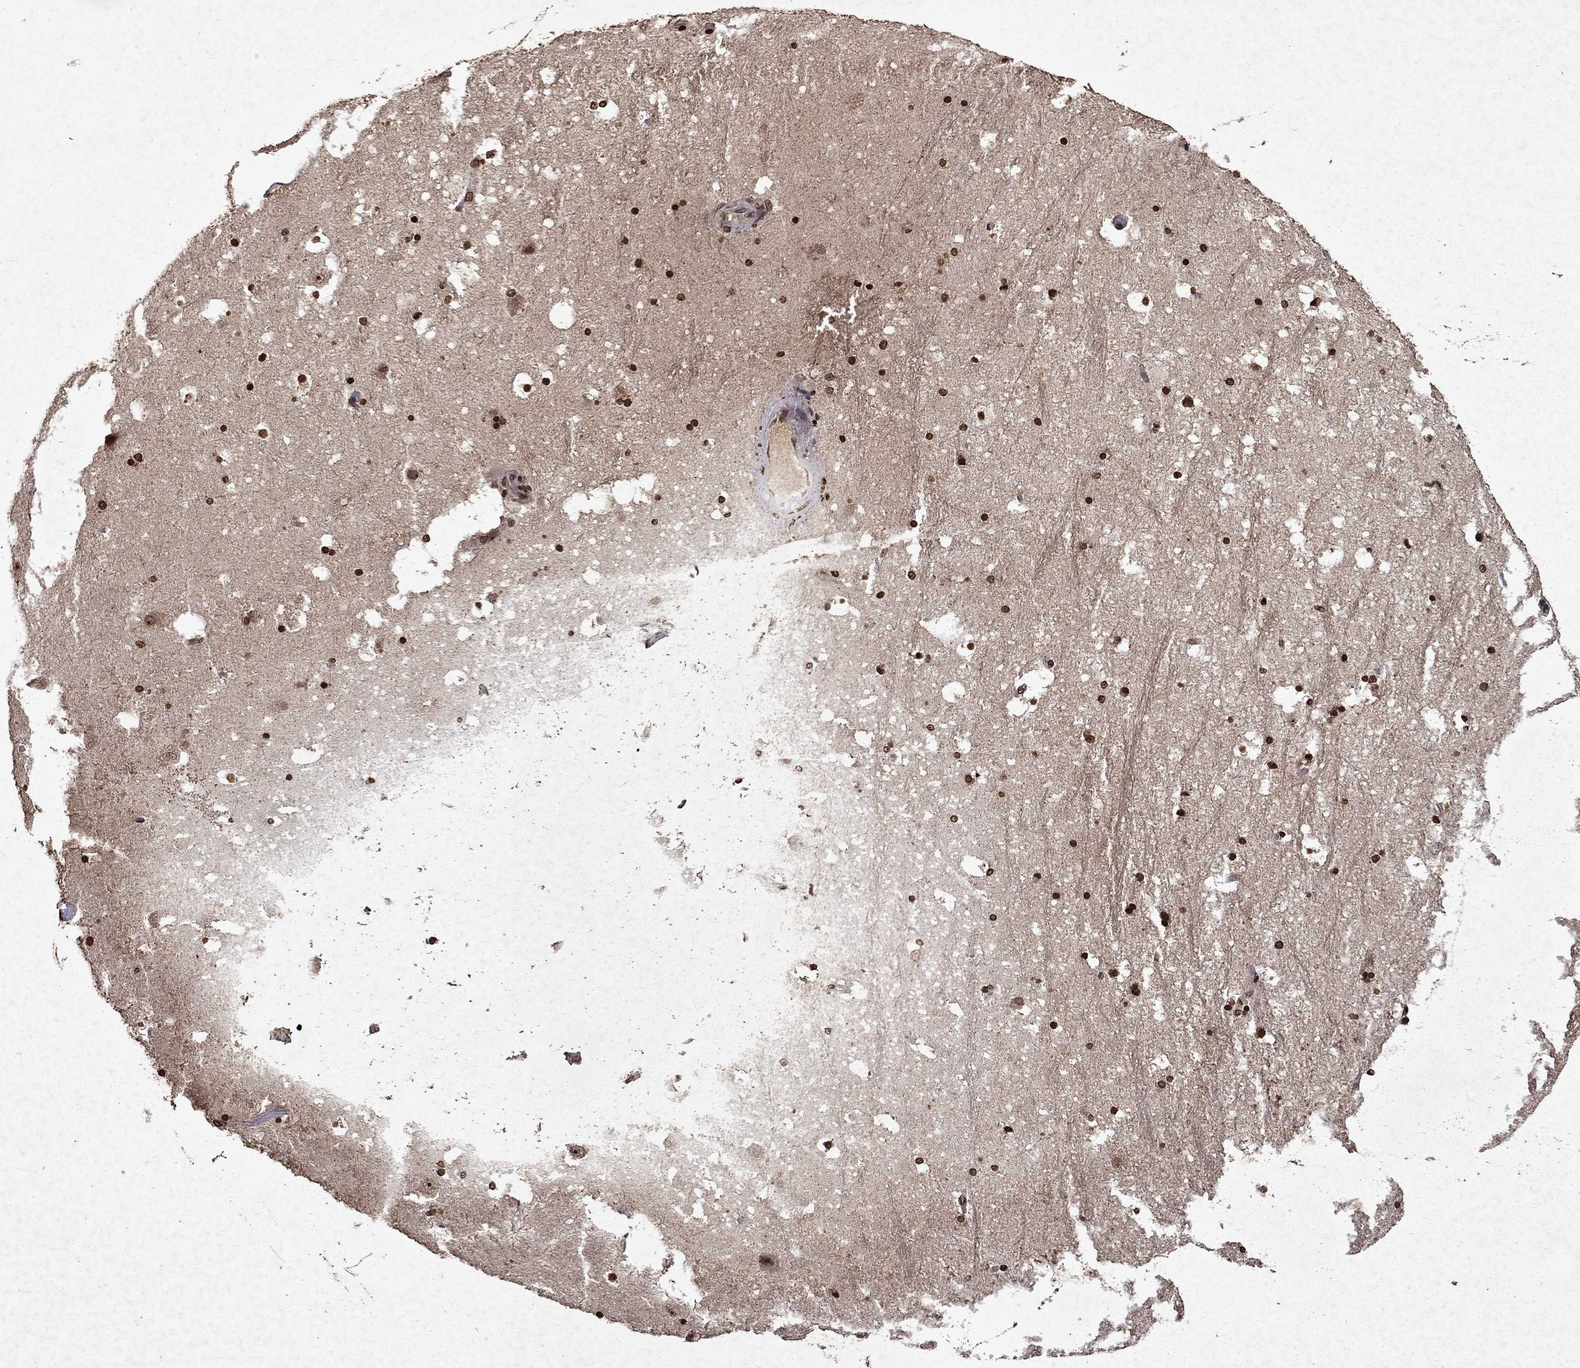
{"staining": {"intensity": "strong", "quantity": ">75%", "location": "nuclear"}, "tissue": "hippocampus", "cell_type": "Glial cells", "image_type": "normal", "snomed": [{"axis": "morphology", "description": "Normal tissue, NOS"}, {"axis": "topography", "description": "Hippocampus"}], "caption": "A high amount of strong nuclear staining is identified in approximately >75% of glial cells in benign hippocampus.", "gene": "PIN4", "patient": {"sex": "male", "age": 51}}